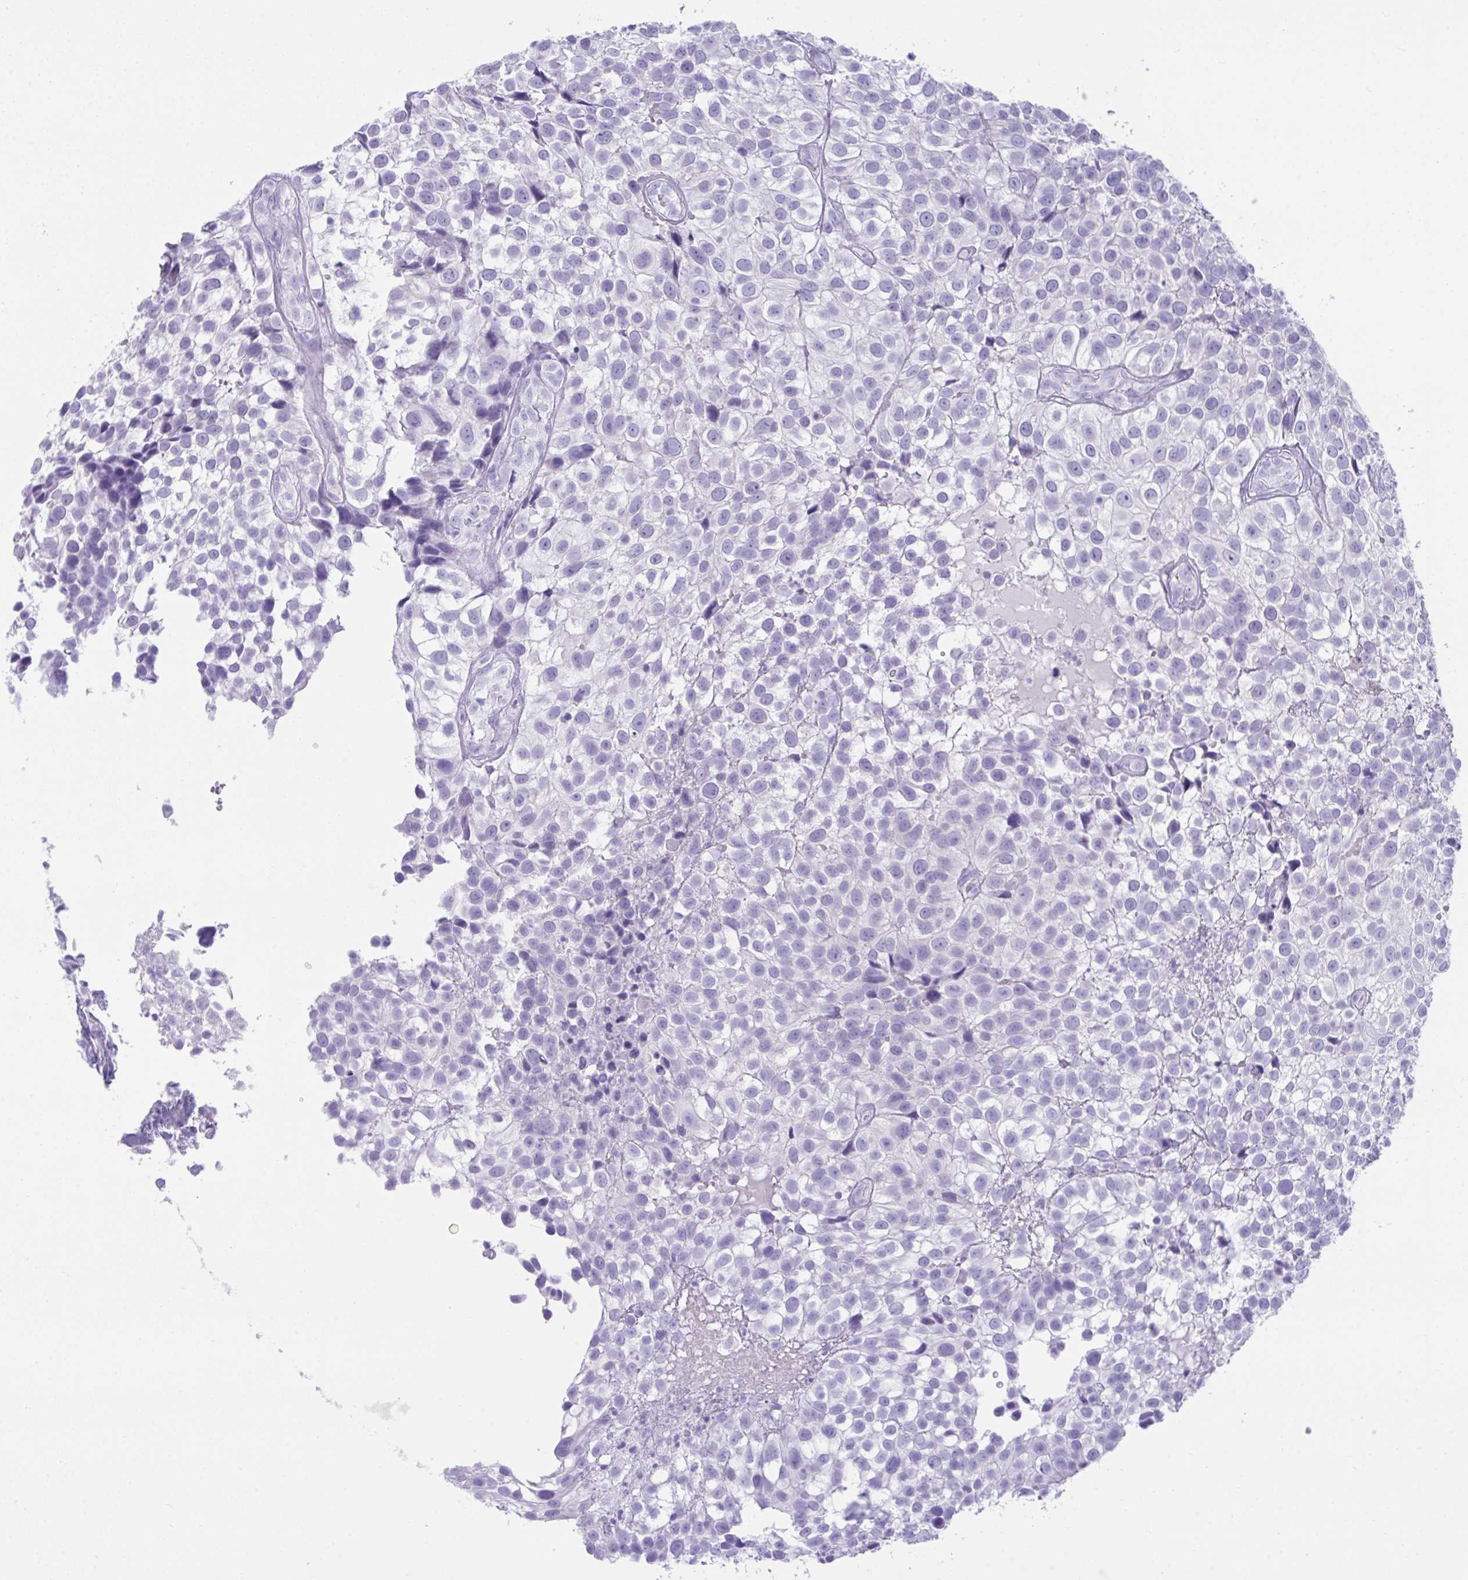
{"staining": {"intensity": "negative", "quantity": "none", "location": "none"}, "tissue": "urothelial cancer", "cell_type": "Tumor cells", "image_type": "cancer", "snomed": [{"axis": "morphology", "description": "Urothelial carcinoma, High grade"}, {"axis": "topography", "description": "Urinary bladder"}], "caption": "Immunohistochemistry of human high-grade urothelial carcinoma displays no staining in tumor cells. (DAB immunohistochemistry with hematoxylin counter stain).", "gene": "PSCA", "patient": {"sex": "male", "age": 56}}